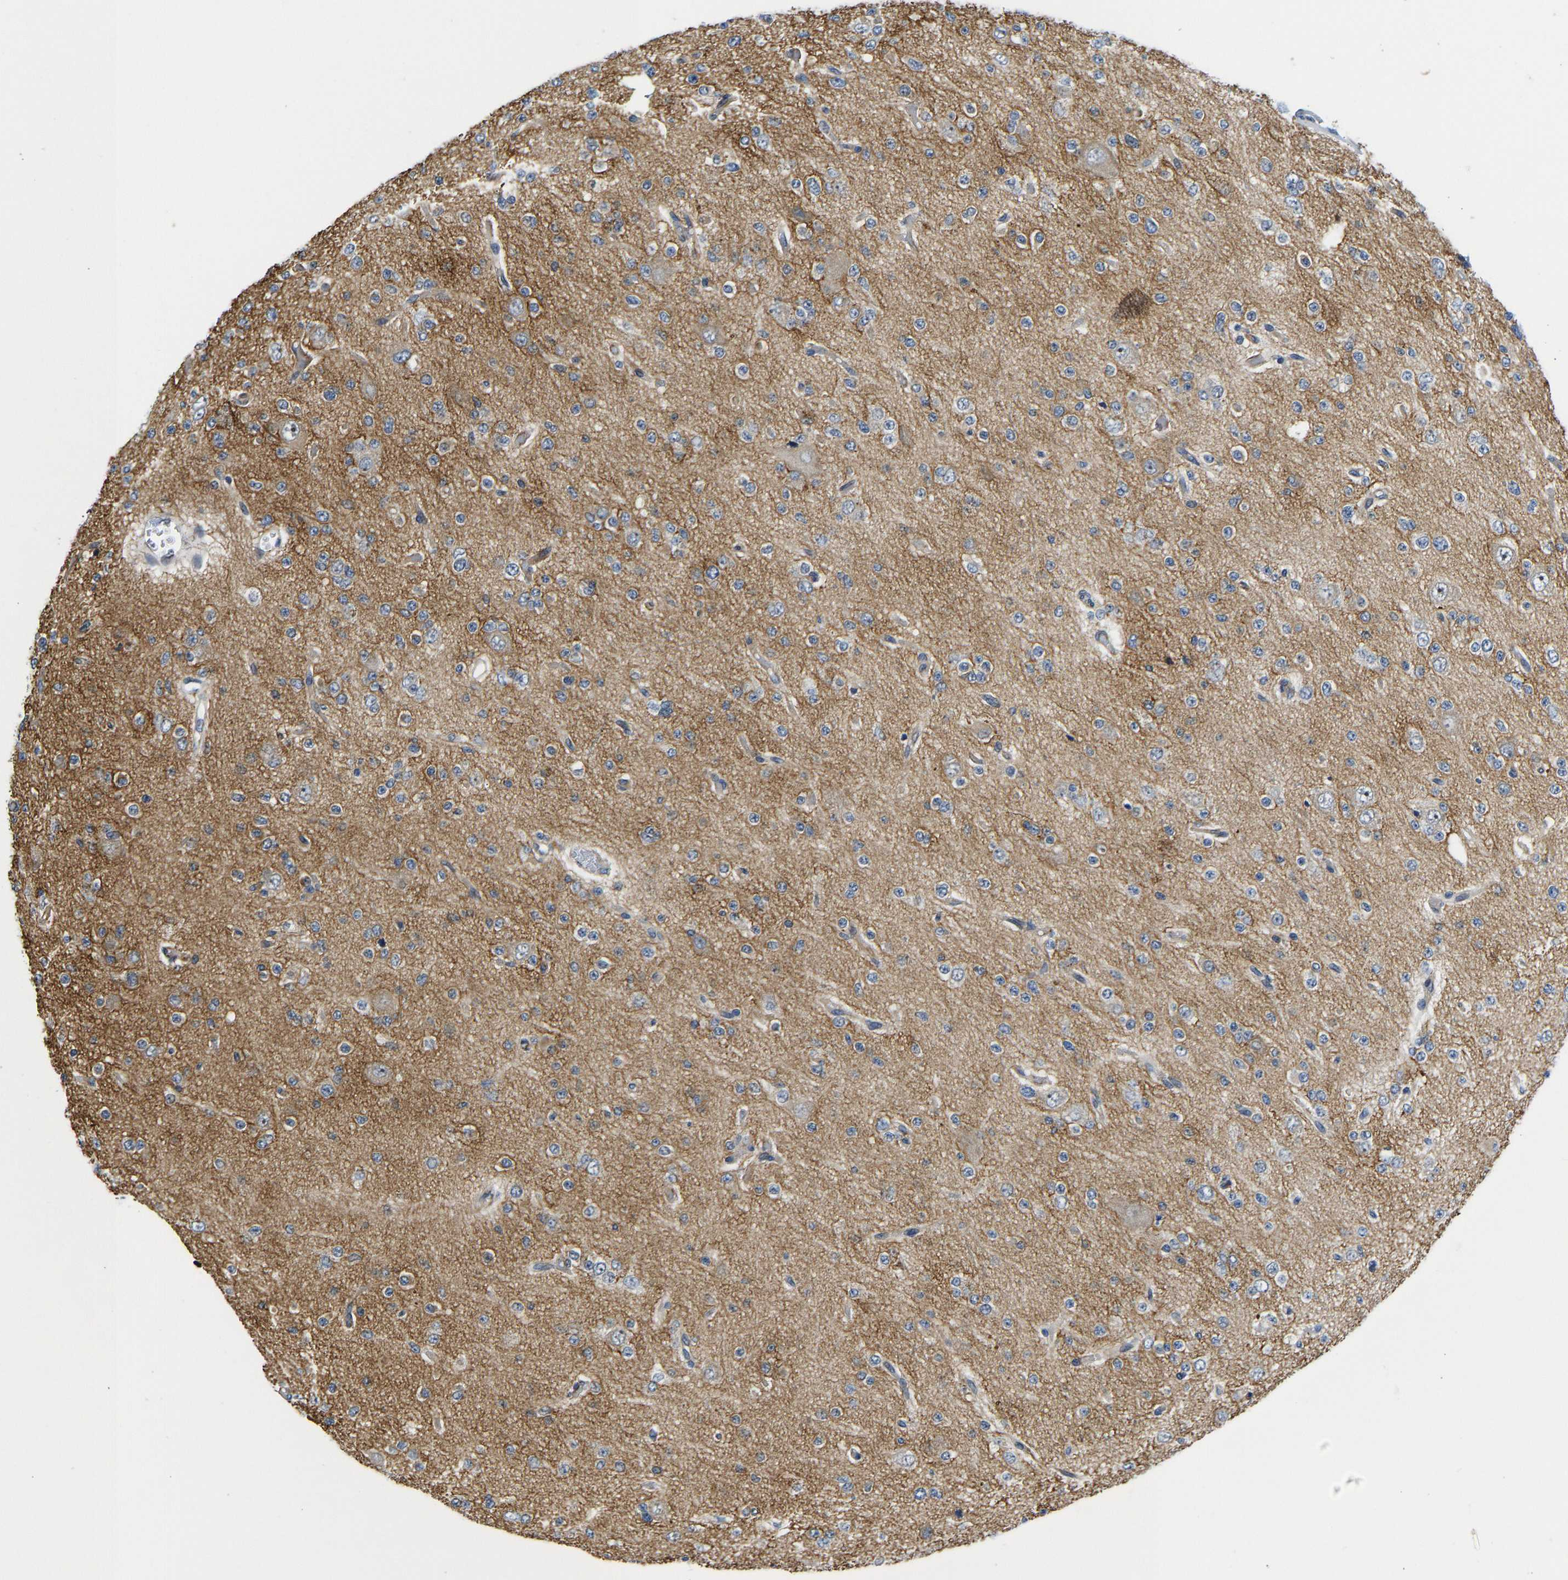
{"staining": {"intensity": "weak", "quantity": "<25%", "location": "cytoplasmic/membranous"}, "tissue": "glioma", "cell_type": "Tumor cells", "image_type": "cancer", "snomed": [{"axis": "morphology", "description": "Glioma, malignant, Low grade"}, {"axis": "topography", "description": "Brain"}], "caption": "This is a histopathology image of immunohistochemistry staining of malignant low-grade glioma, which shows no staining in tumor cells.", "gene": "RESF1", "patient": {"sex": "male", "age": 38}}